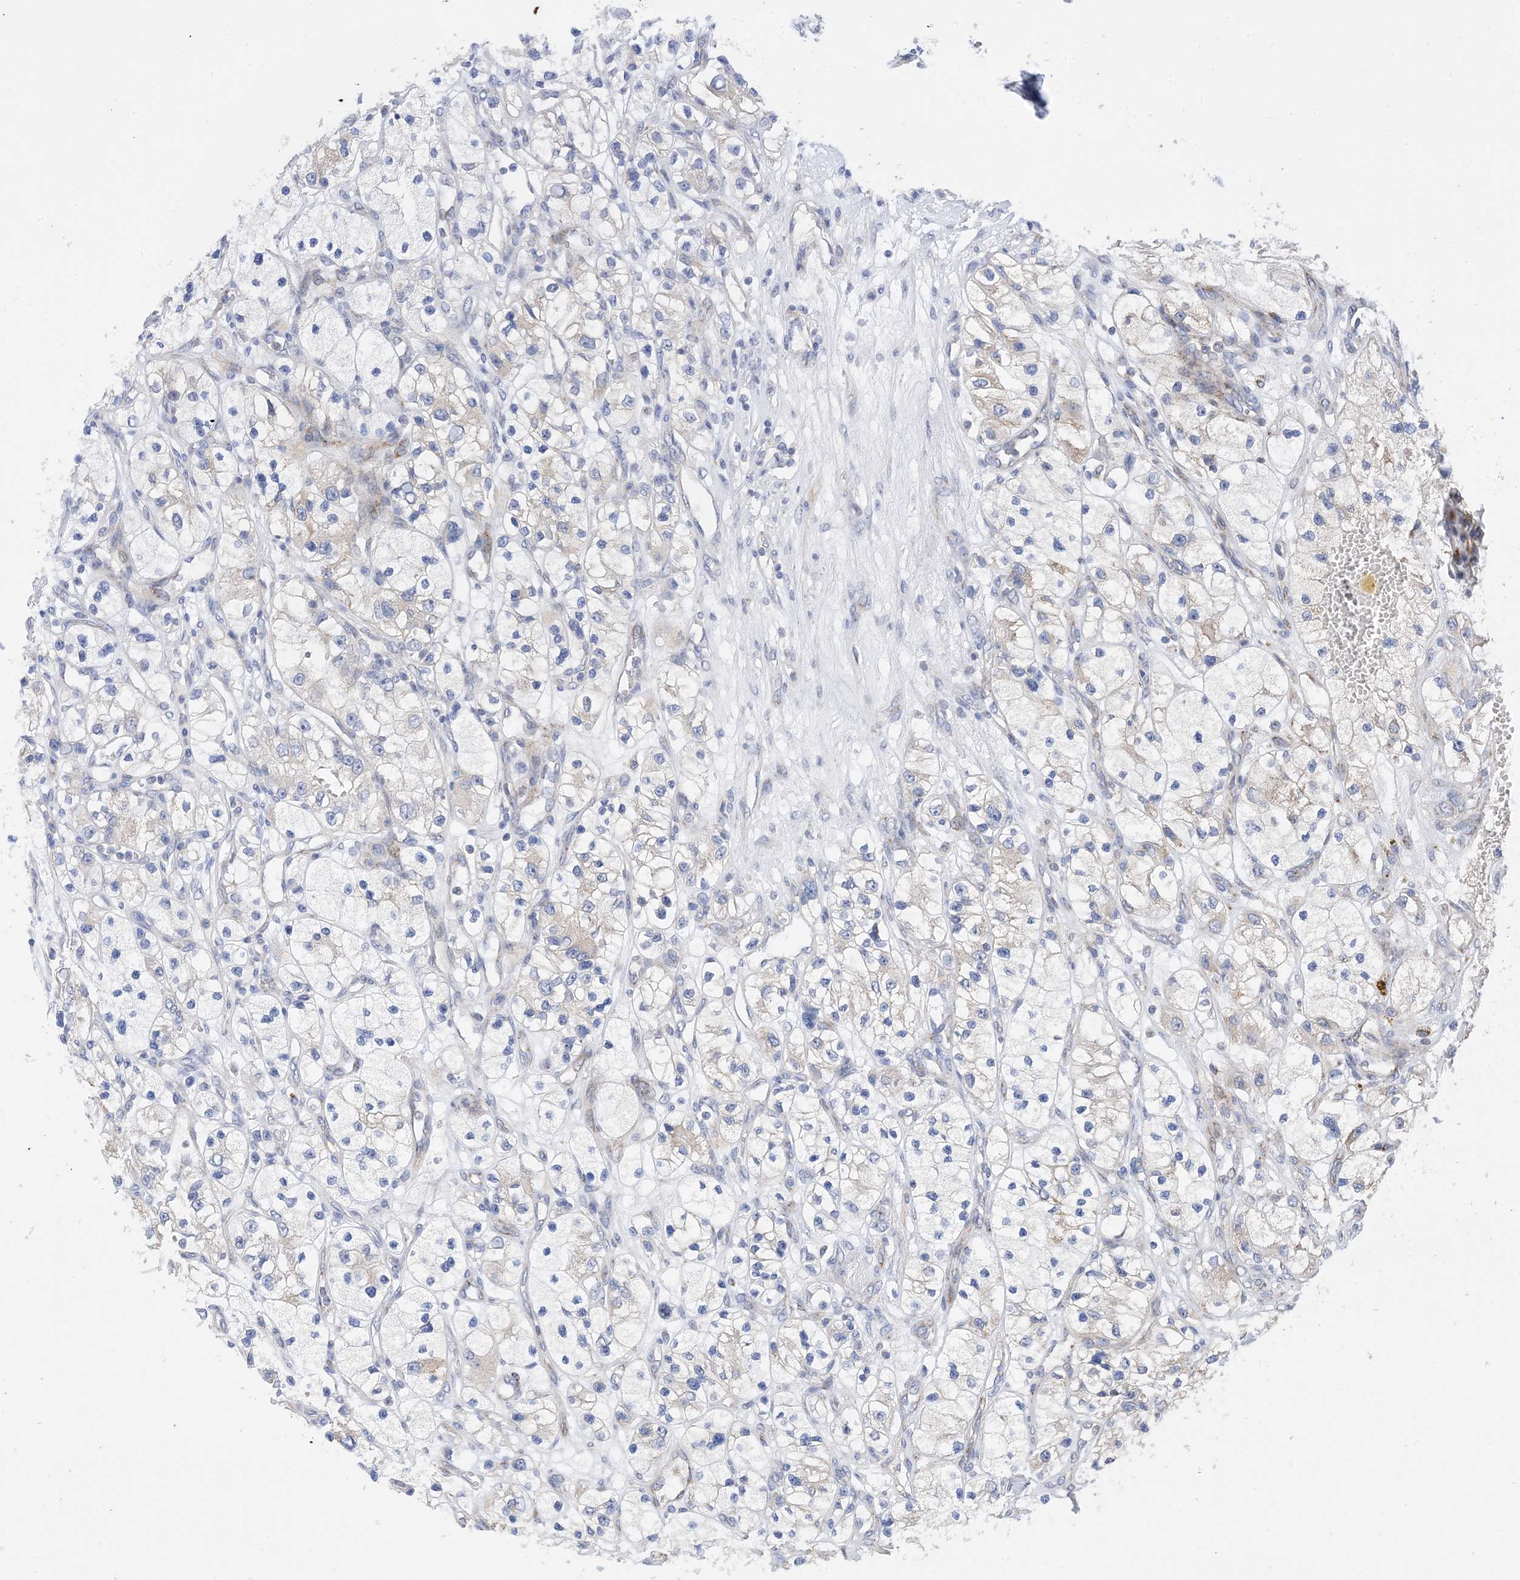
{"staining": {"intensity": "negative", "quantity": "none", "location": "none"}, "tissue": "renal cancer", "cell_type": "Tumor cells", "image_type": "cancer", "snomed": [{"axis": "morphology", "description": "Adenocarcinoma, NOS"}, {"axis": "topography", "description": "Kidney"}], "caption": "Tumor cells show no significant positivity in adenocarcinoma (renal). (DAB immunohistochemistry visualized using brightfield microscopy, high magnification).", "gene": "PLK4", "patient": {"sex": "female", "age": 57}}